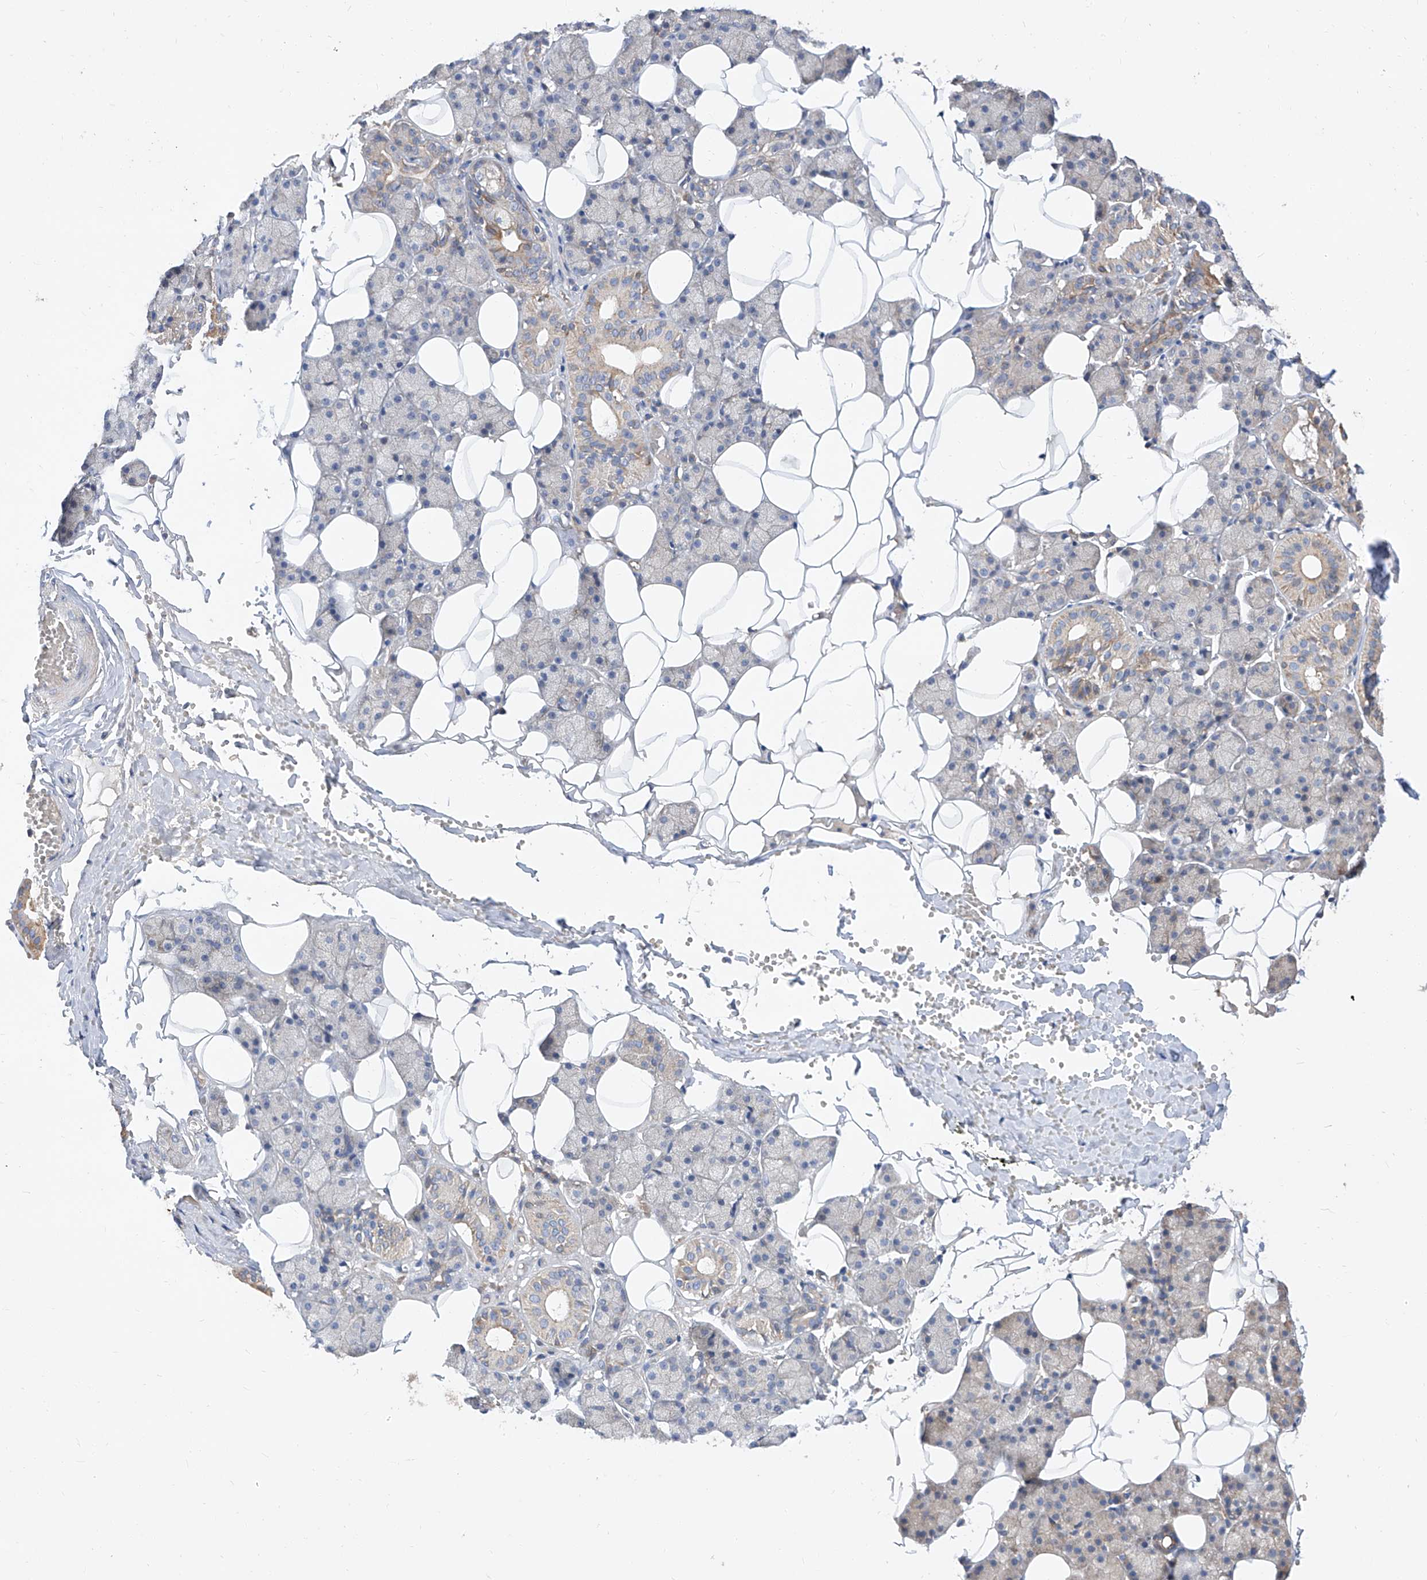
{"staining": {"intensity": "moderate", "quantity": "<25%", "location": "cytoplasmic/membranous"}, "tissue": "salivary gland", "cell_type": "Glandular cells", "image_type": "normal", "snomed": [{"axis": "morphology", "description": "Normal tissue, NOS"}, {"axis": "topography", "description": "Salivary gland"}], "caption": "The image exhibits a brown stain indicating the presence of a protein in the cytoplasmic/membranous of glandular cells in salivary gland. (DAB (3,3'-diaminobenzidine) IHC with brightfield microscopy, high magnification).", "gene": "DIRAS3", "patient": {"sex": "female", "age": 33}}